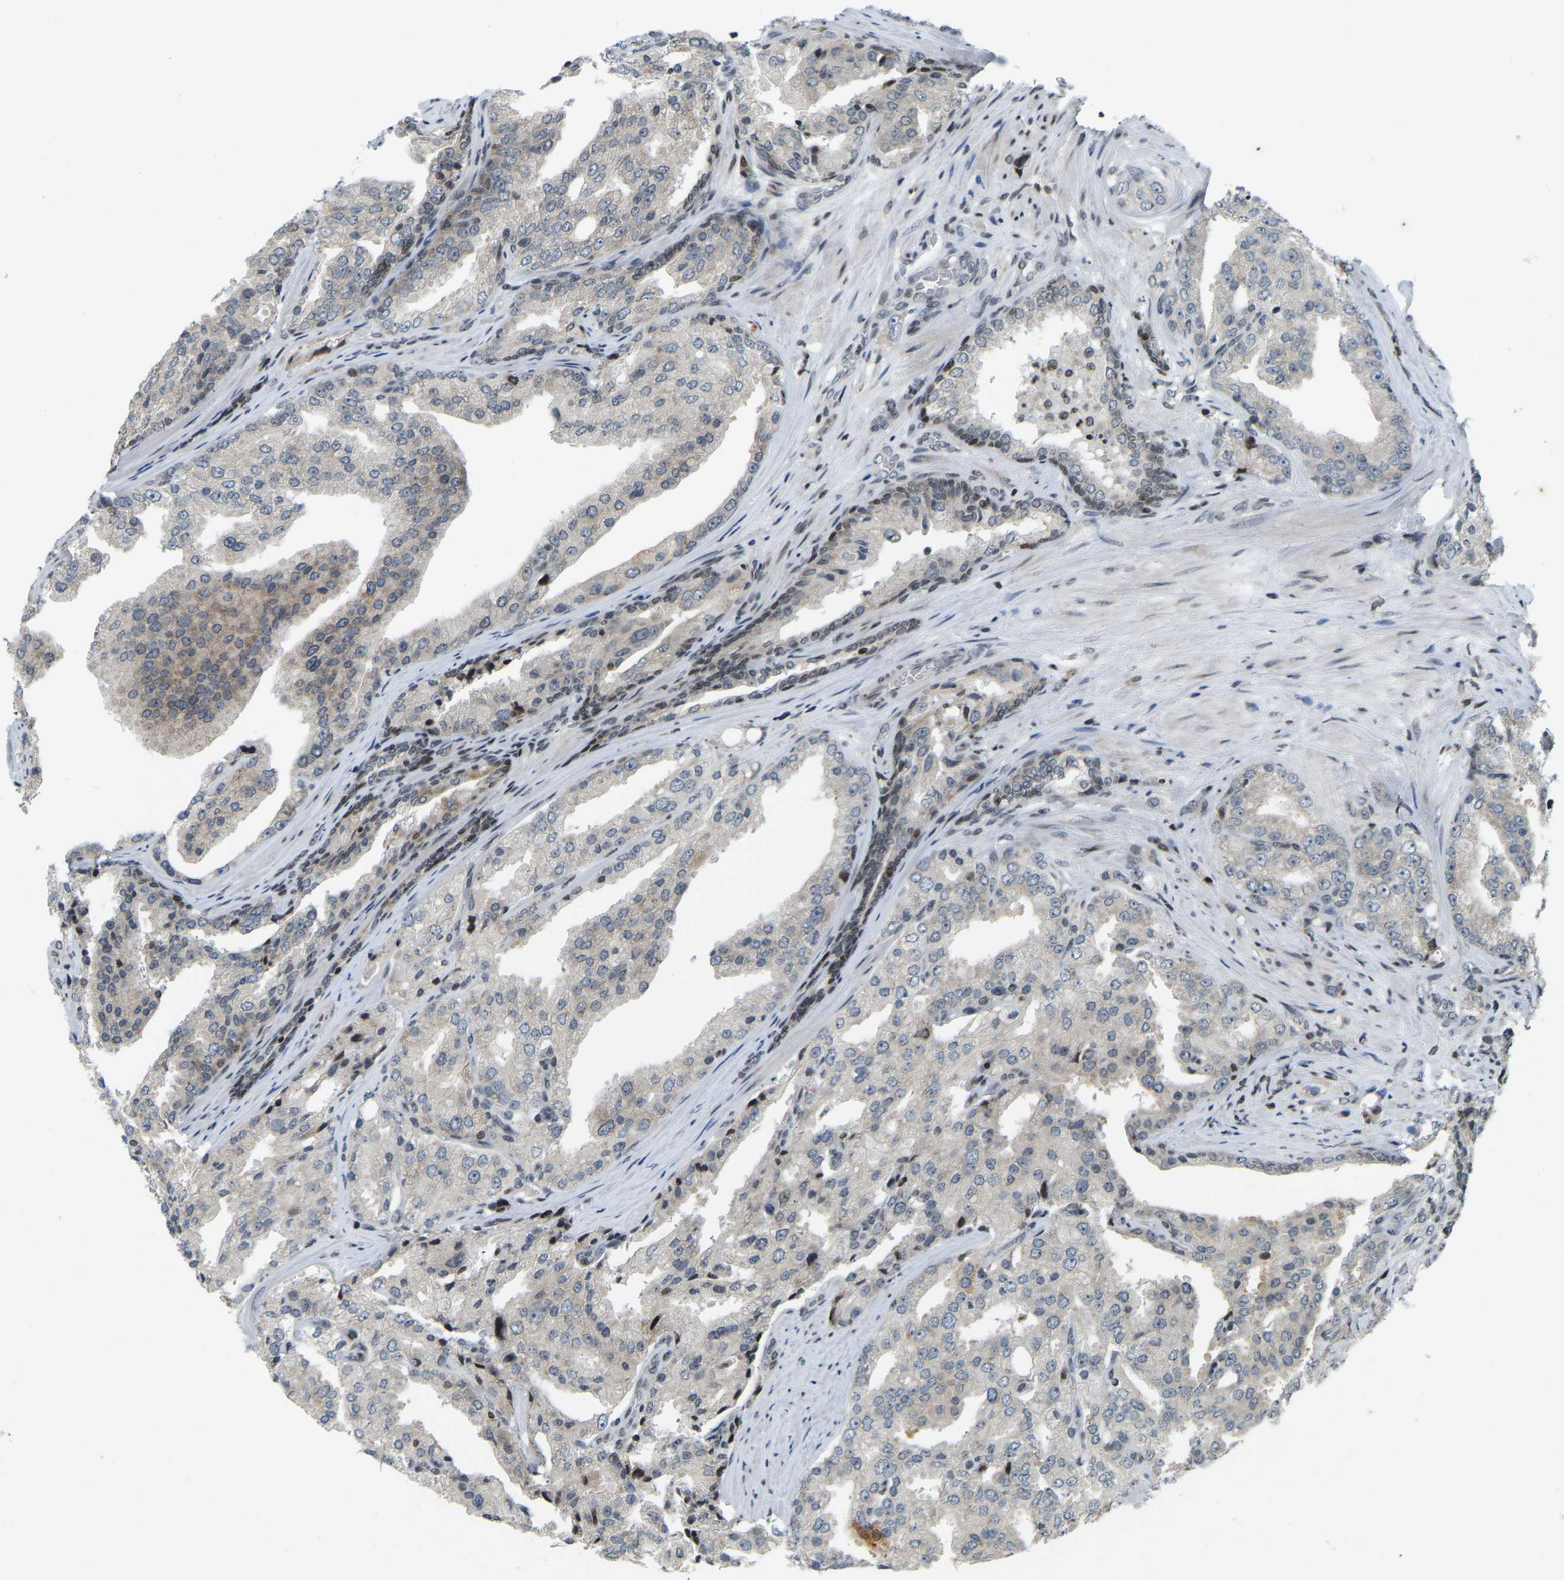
{"staining": {"intensity": "weak", "quantity": "25%-75%", "location": "cytoplasmic/membranous"}, "tissue": "prostate cancer", "cell_type": "Tumor cells", "image_type": "cancer", "snomed": [{"axis": "morphology", "description": "Adenocarcinoma, High grade"}, {"axis": "topography", "description": "Prostate"}], "caption": "Adenocarcinoma (high-grade) (prostate) was stained to show a protein in brown. There is low levels of weak cytoplasmic/membranous expression in about 25%-75% of tumor cells.", "gene": "PARL", "patient": {"sex": "male", "age": 50}}